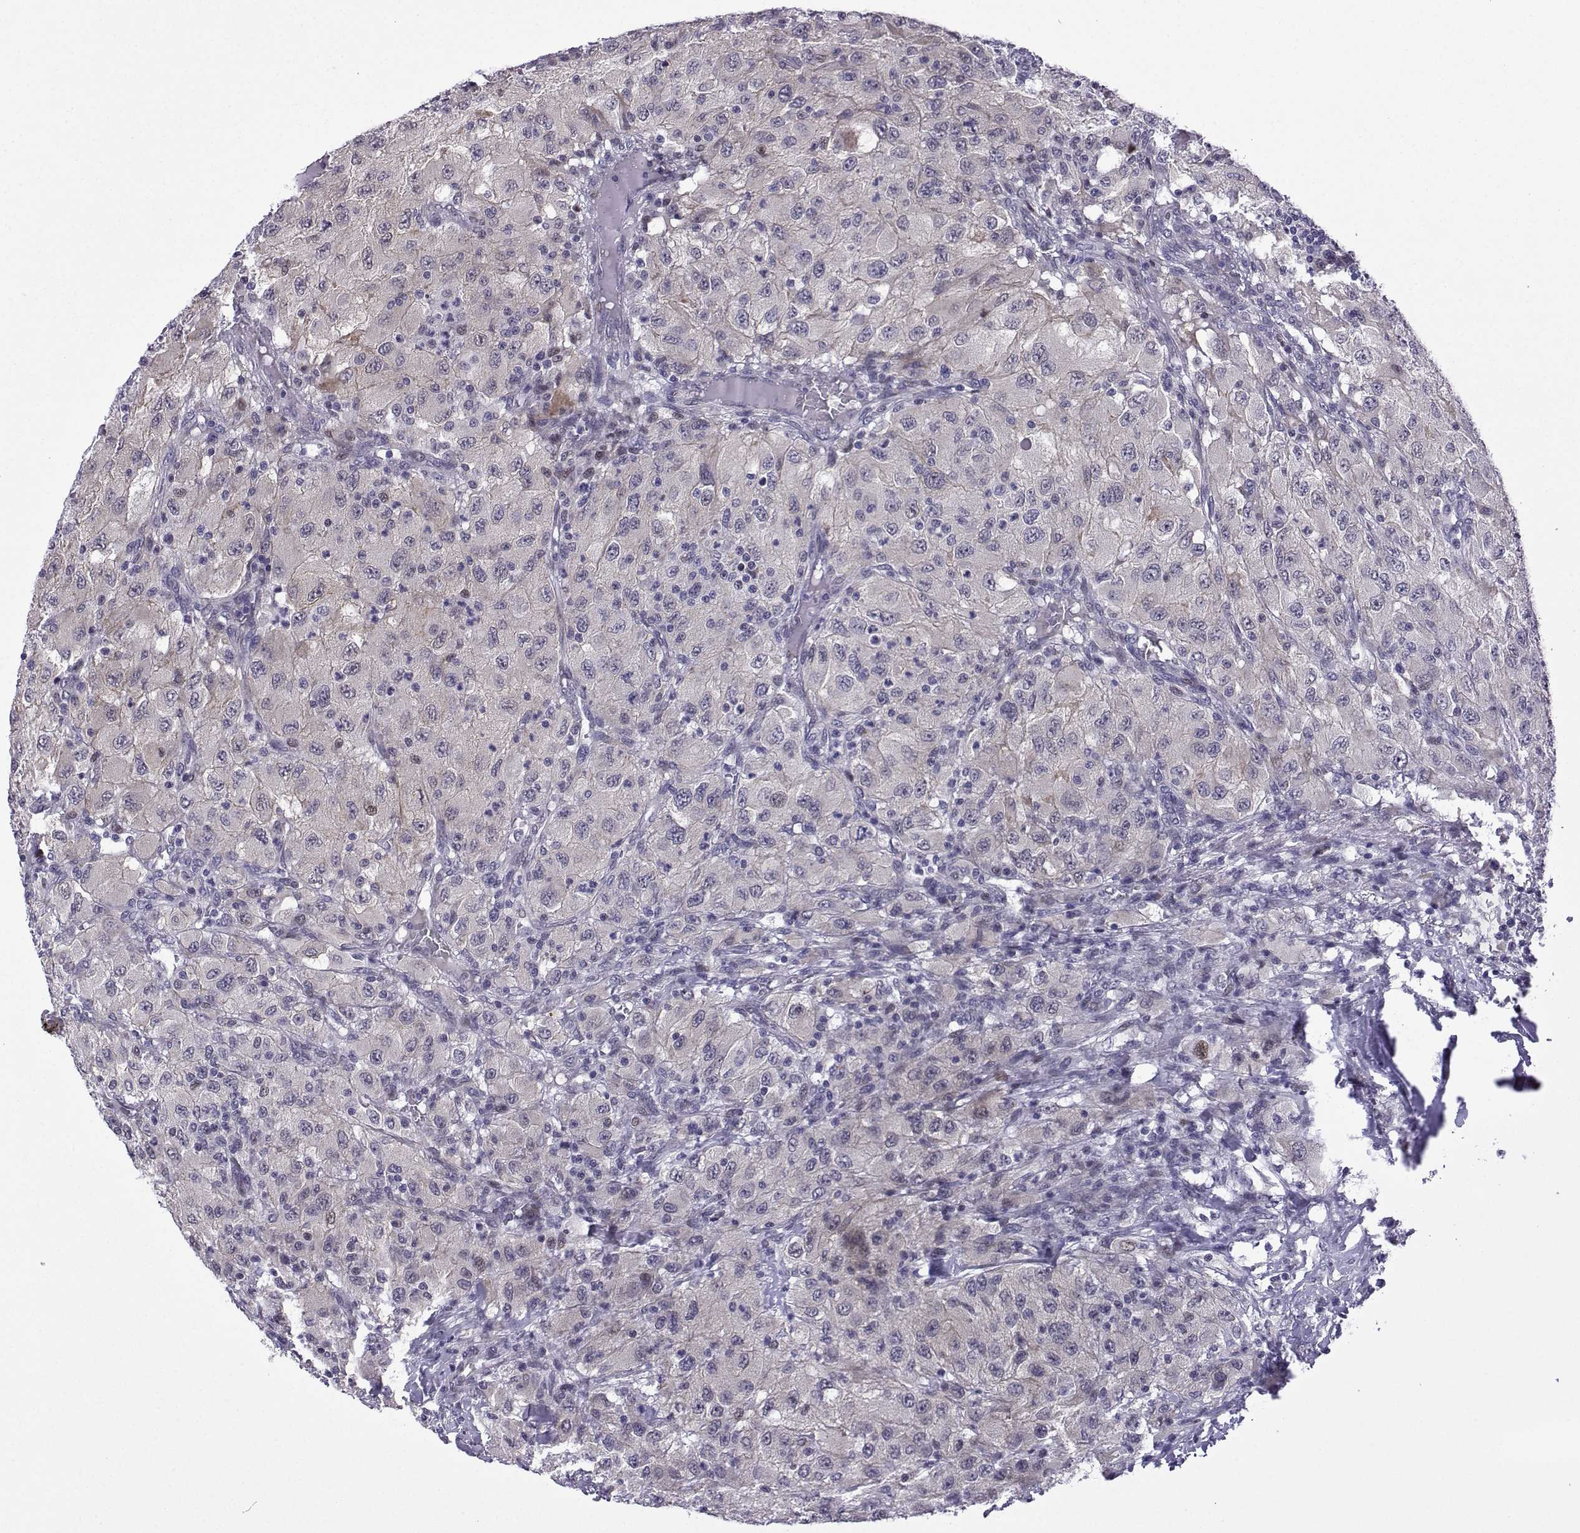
{"staining": {"intensity": "negative", "quantity": "none", "location": "none"}, "tissue": "renal cancer", "cell_type": "Tumor cells", "image_type": "cancer", "snomed": [{"axis": "morphology", "description": "Adenocarcinoma, NOS"}, {"axis": "topography", "description": "Kidney"}], "caption": "Immunohistochemistry (IHC) photomicrograph of renal cancer (adenocarcinoma) stained for a protein (brown), which displays no positivity in tumor cells.", "gene": "FGF3", "patient": {"sex": "female", "age": 67}}